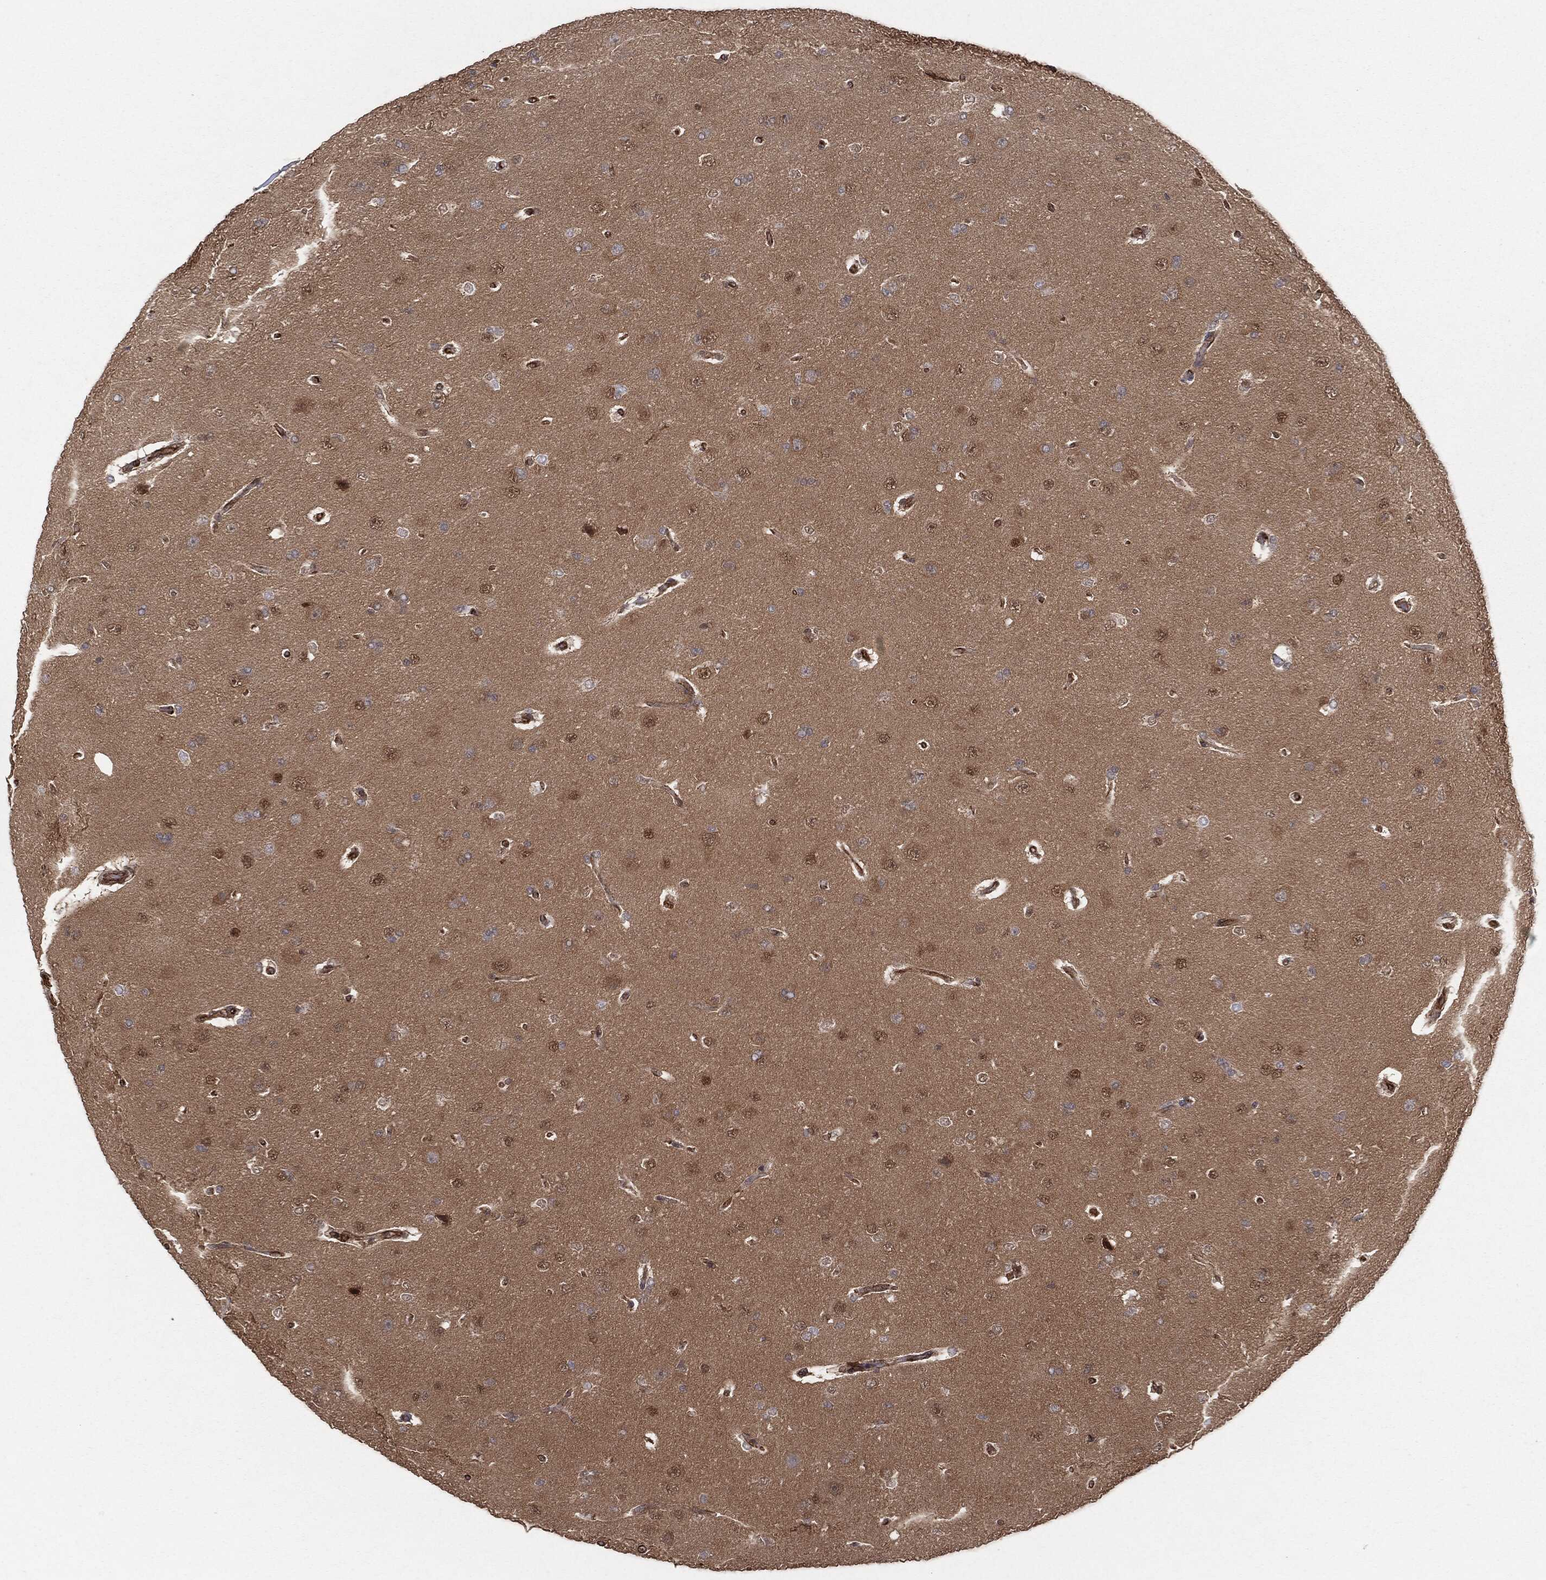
{"staining": {"intensity": "moderate", "quantity": "25%-75%", "location": "nuclear"}, "tissue": "glioma", "cell_type": "Tumor cells", "image_type": "cancer", "snomed": [{"axis": "morphology", "description": "Glioma, malignant, NOS"}, {"axis": "topography", "description": "Cerebral cortex"}], "caption": "A brown stain shows moderate nuclear positivity of a protein in glioma tumor cells.", "gene": "TP53RK", "patient": {"sex": "male", "age": 58}}